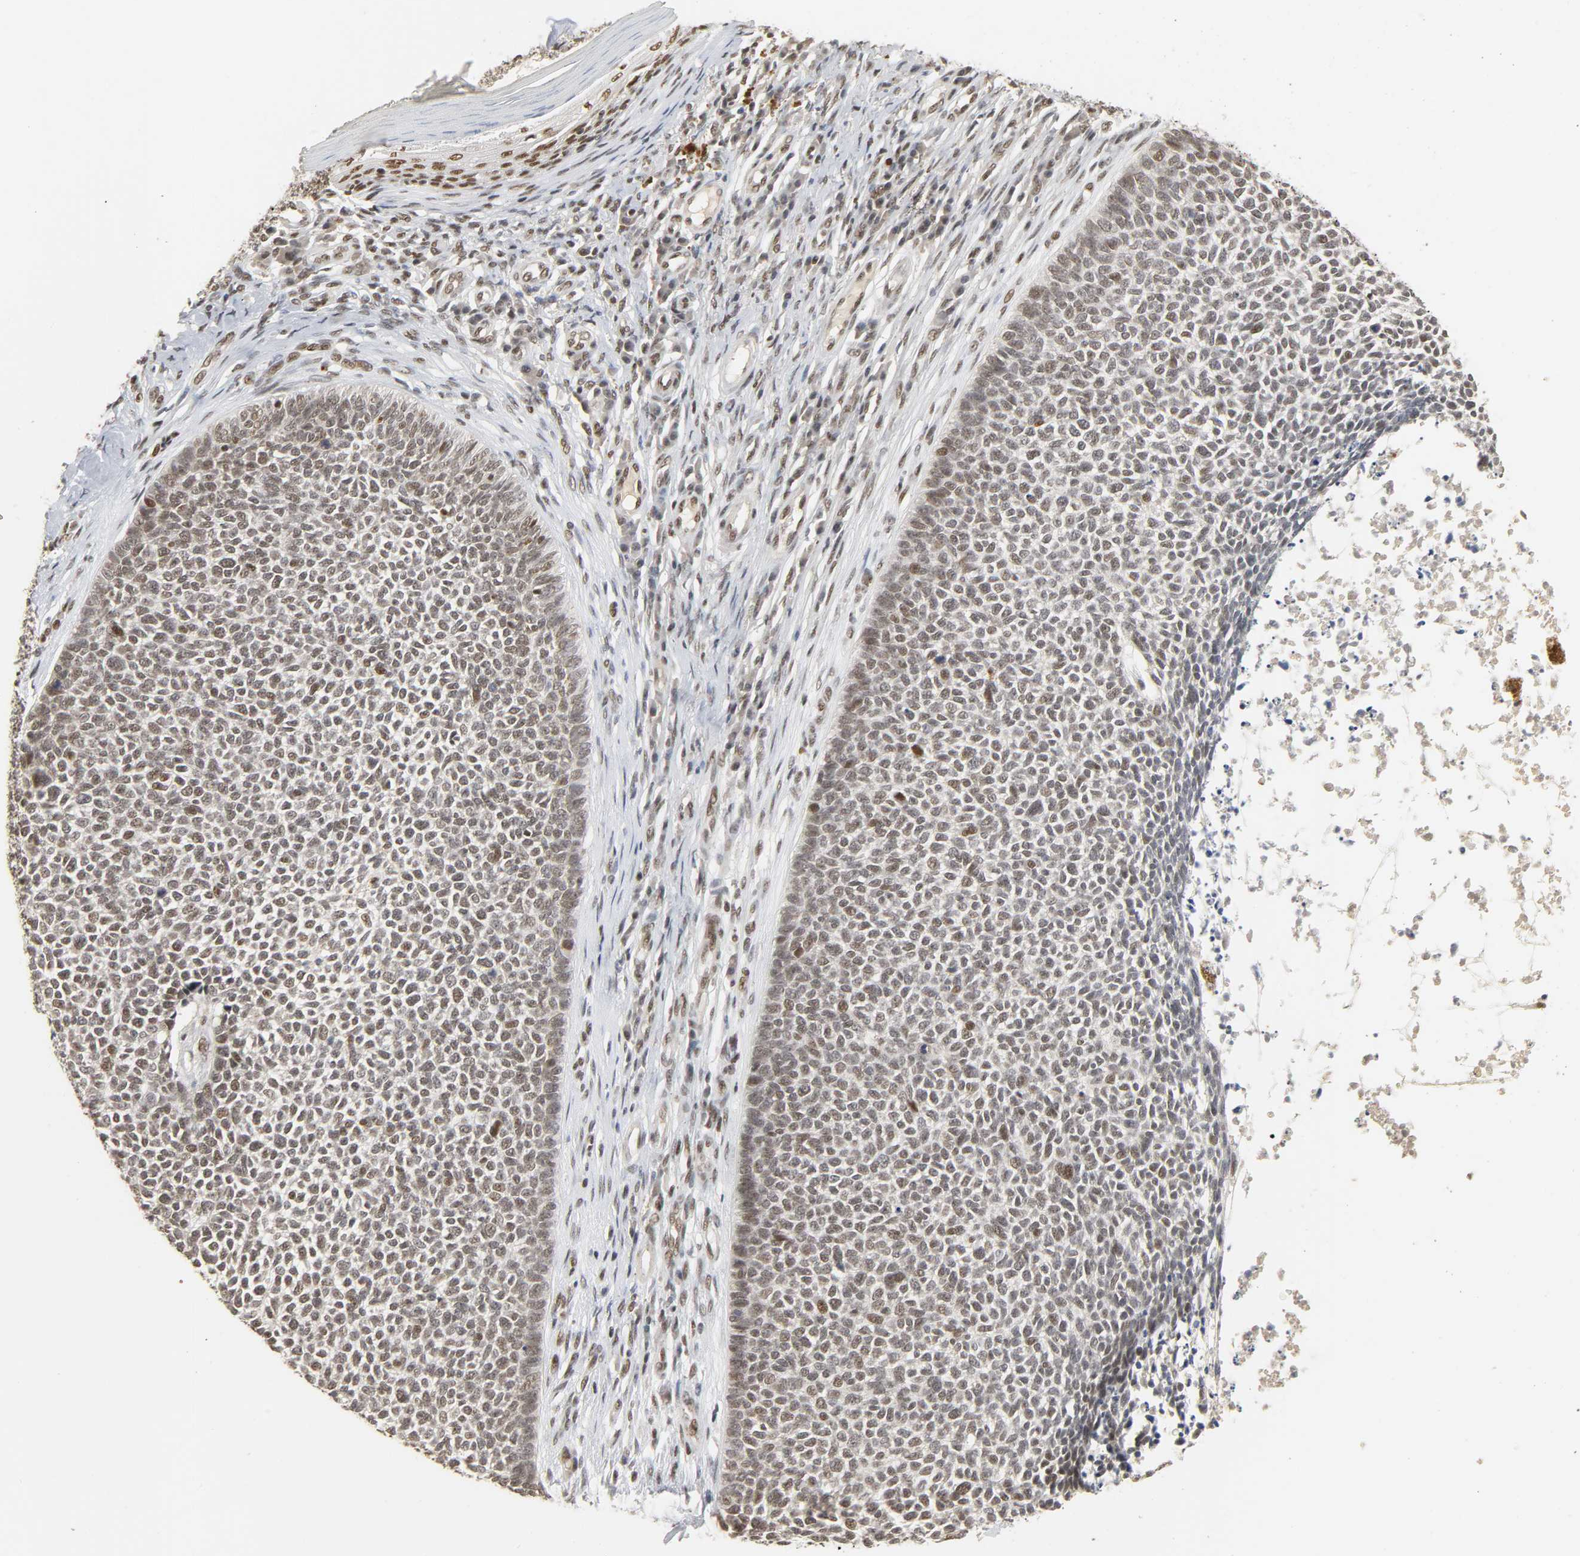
{"staining": {"intensity": "moderate", "quantity": ">75%", "location": "nuclear"}, "tissue": "skin cancer", "cell_type": "Tumor cells", "image_type": "cancer", "snomed": [{"axis": "morphology", "description": "Basal cell carcinoma"}, {"axis": "topography", "description": "Skin"}], "caption": "Tumor cells demonstrate moderate nuclear positivity in about >75% of cells in skin cancer. (DAB = brown stain, brightfield microscopy at high magnification).", "gene": "NCOA6", "patient": {"sex": "female", "age": 84}}